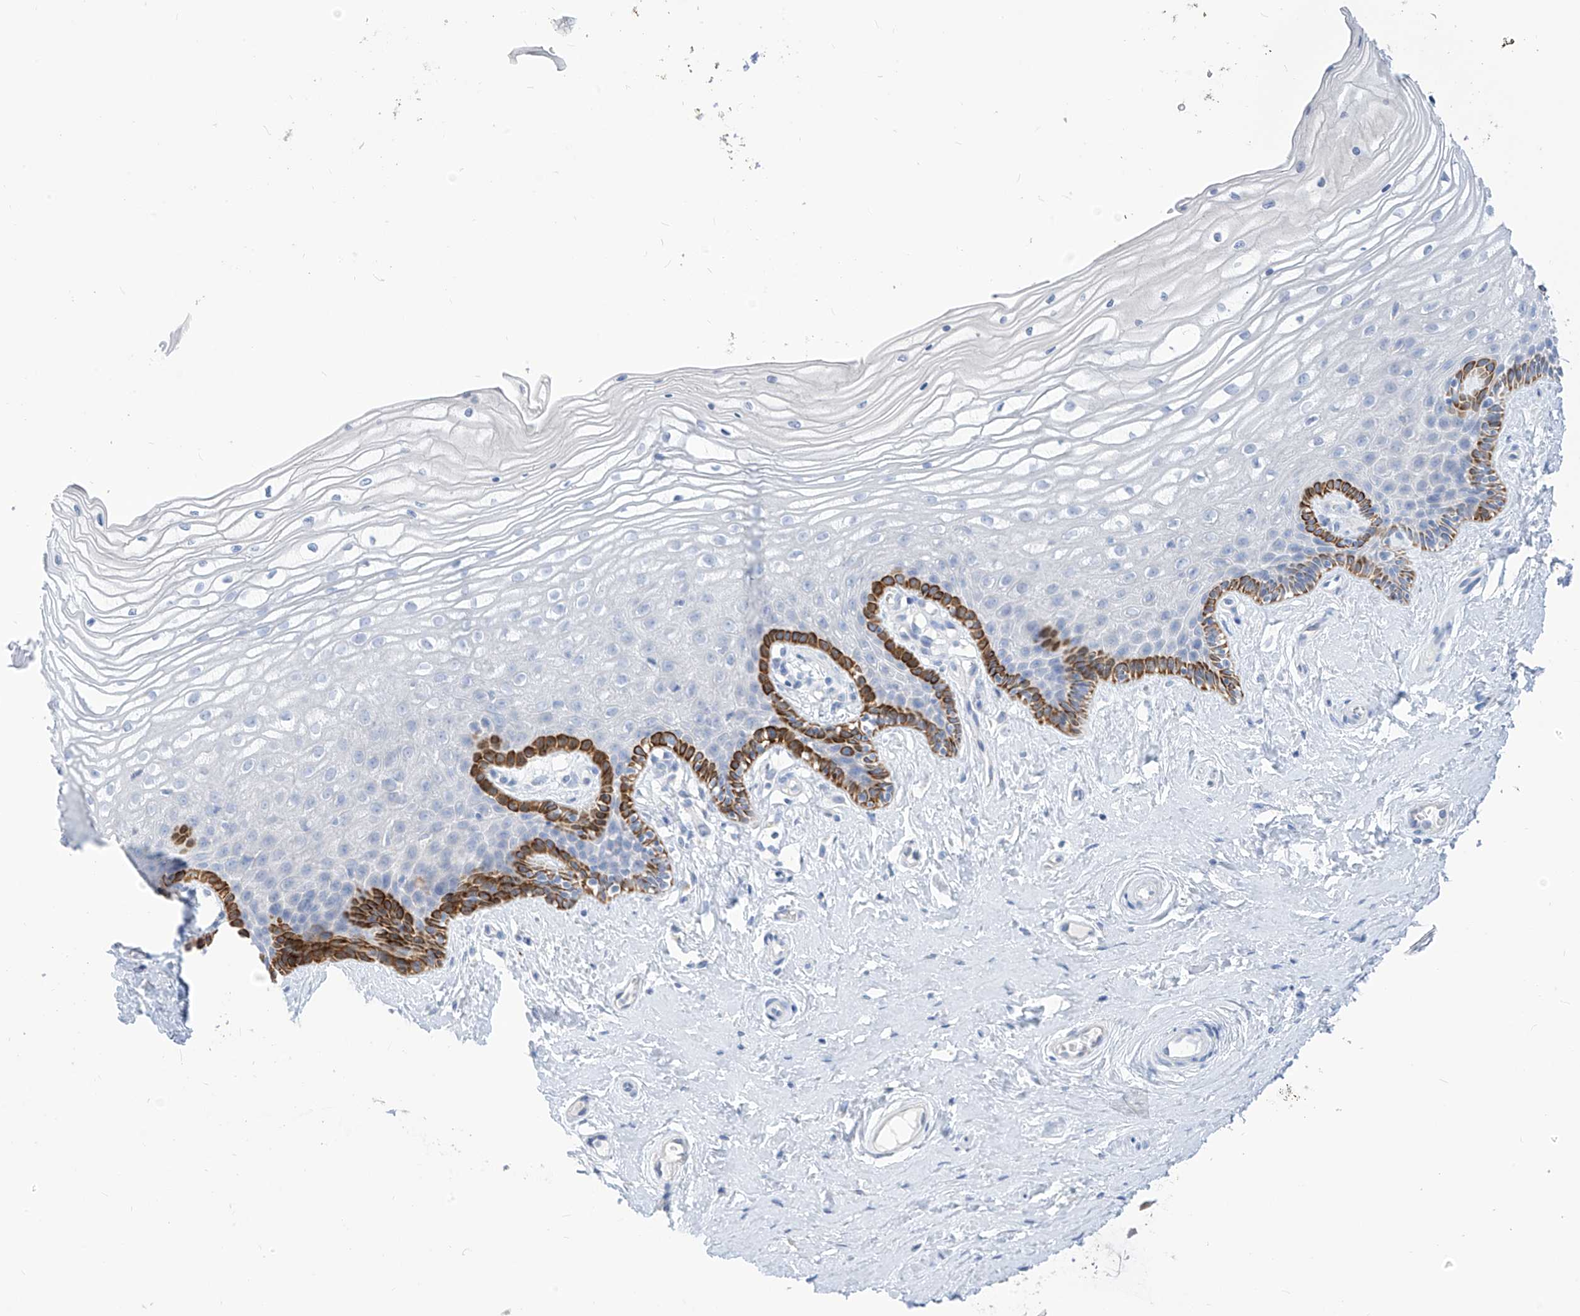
{"staining": {"intensity": "strong", "quantity": "<25%", "location": "cytoplasmic/membranous"}, "tissue": "vagina", "cell_type": "Squamous epithelial cells", "image_type": "normal", "snomed": [{"axis": "morphology", "description": "Normal tissue, NOS"}, {"axis": "topography", "description": "Vagina"}, {"axis": "topography", "description": "Cervix"}], "caption": "Immunohistochemistry photomicrograph of normal human vagina stained for a protein (brown), which reveals medium levels of strong cytoplasmic/membranous positivity in about <25% of squamous epithelial cells.", "gene": "ZNF404", "patient": {"sex": "female", "age": 40}}